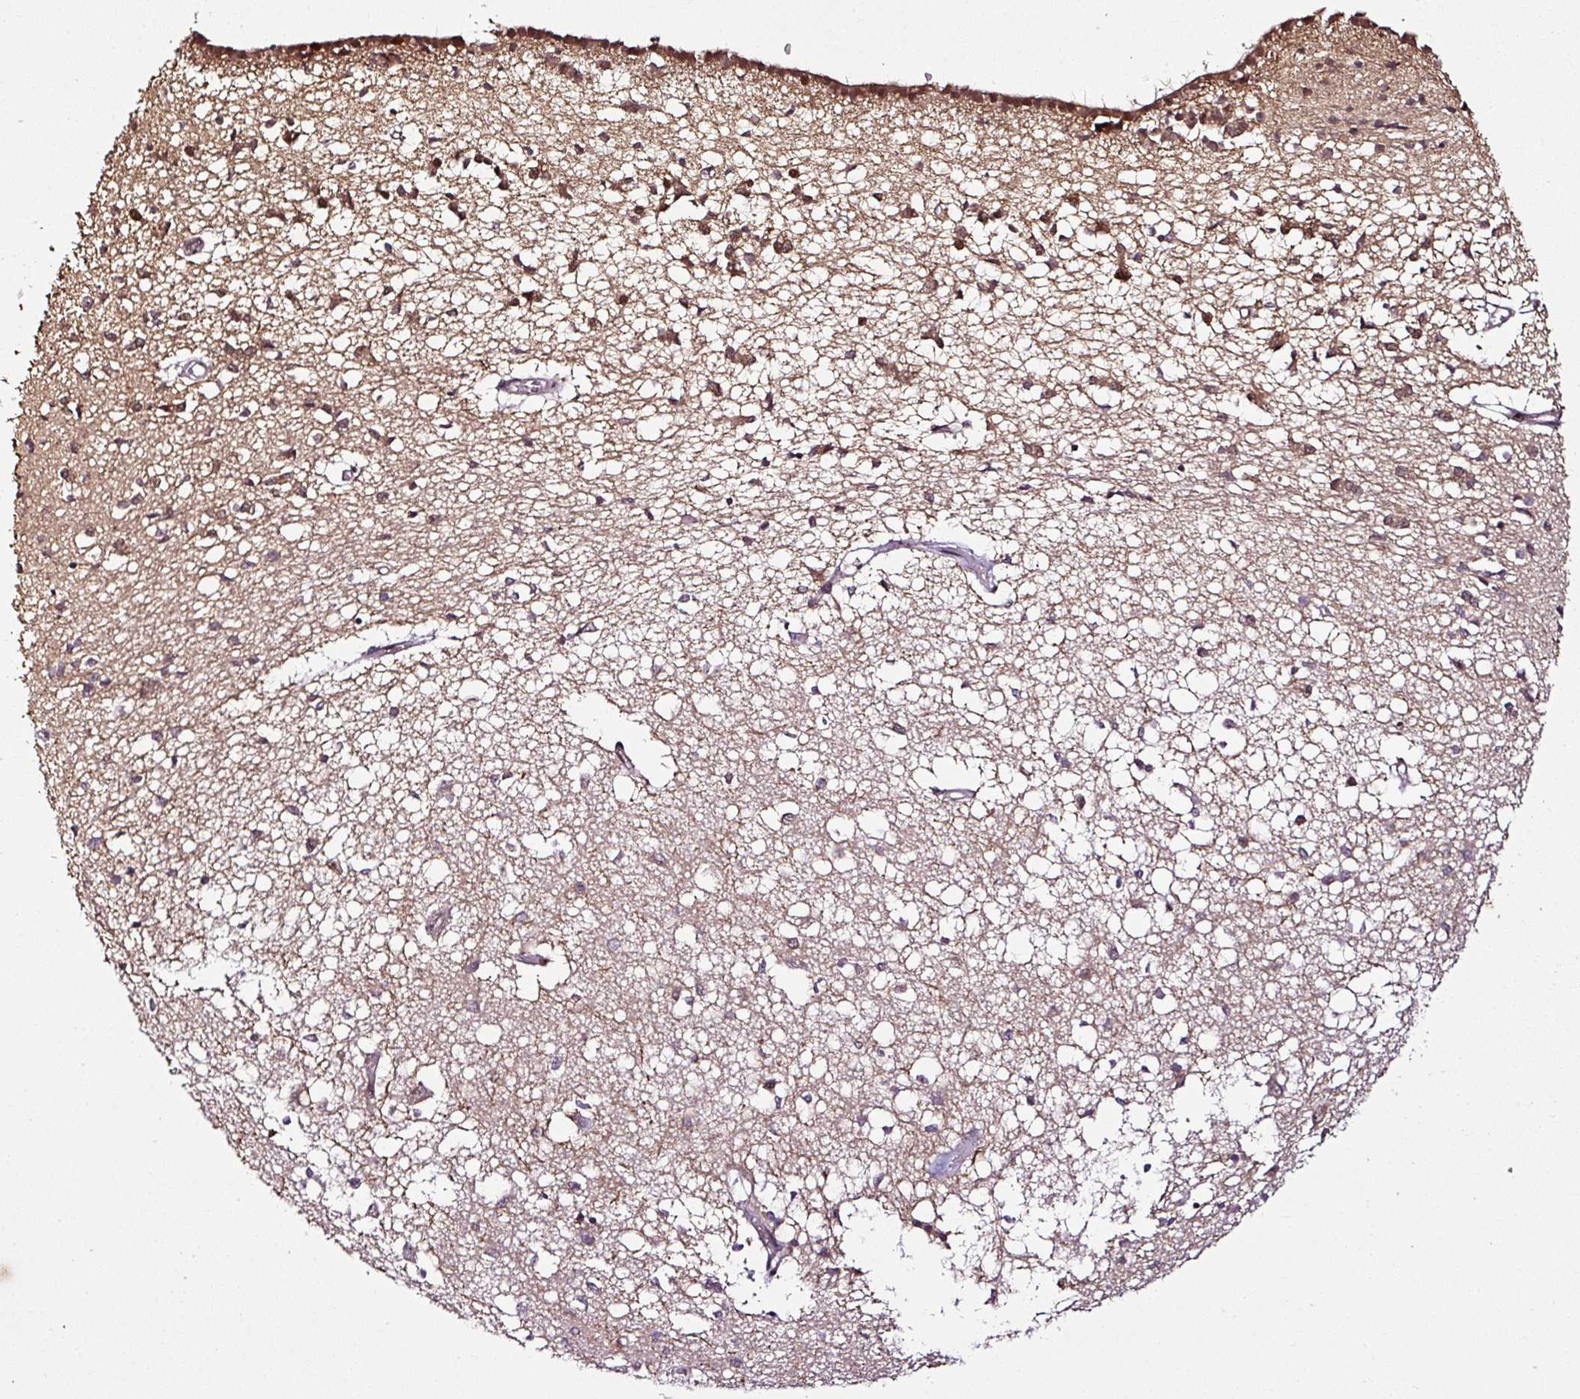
{"staining": {"intensity": "weak", "quantity": "25%-75%", "location": "cytoplasmic/membranous,nuclear"}, "tissue": "caudate", "cell_type": "Glial cells", "image_type": "normal", "snomed": [{"axis": "morphology", "description": "Normal tissue, NOS"}, {"axis": "topography", "description": "Lateral ventricle wall"}], "caption": "Immunohistochemical staining of benign caudate reveals 25%-75% levels of weak cytoplasmic/membranous,nuclear protein expression in approximately 25%-75% of glial cells.", "gene": "COPRS", "patient": {"sex": "male", "age": 70}}